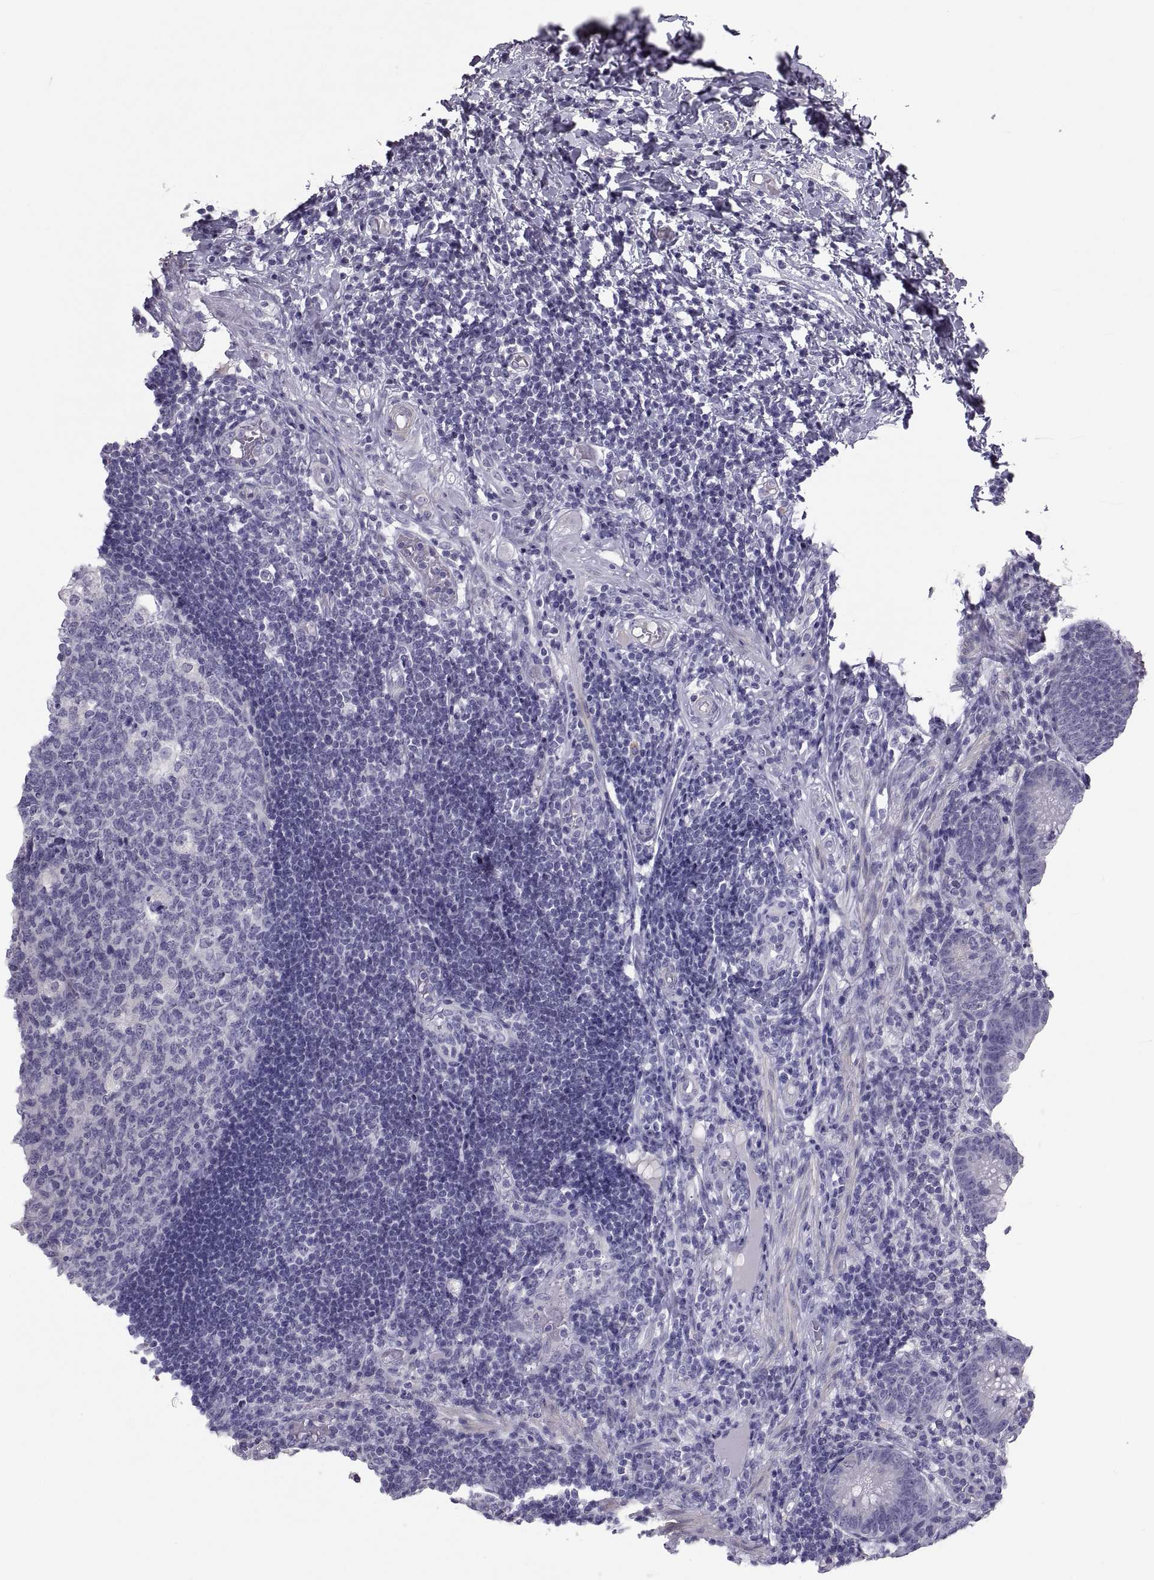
{"staining": {"intensity": "negative", "quantity": "none", "location": "none"}, "tissue": "appendix", "cell_type": "Glandular cells", "image_type": "normal", "snomed": [{"axis": "morphology", "description": "Normal tissue, NOS"}, {"axis": "morphology", "description": "Inflammation, NOS"}, {"axis": "topography", "description": "Appendix"}], "caption": "A high-resolution photomicrograph shows immunohistochemistry staining of unremarkable appendix, which reveals no significant staining in glandular cells.", "gene": "IGSF1", "patient": {"sex": "male", "age": 16}}